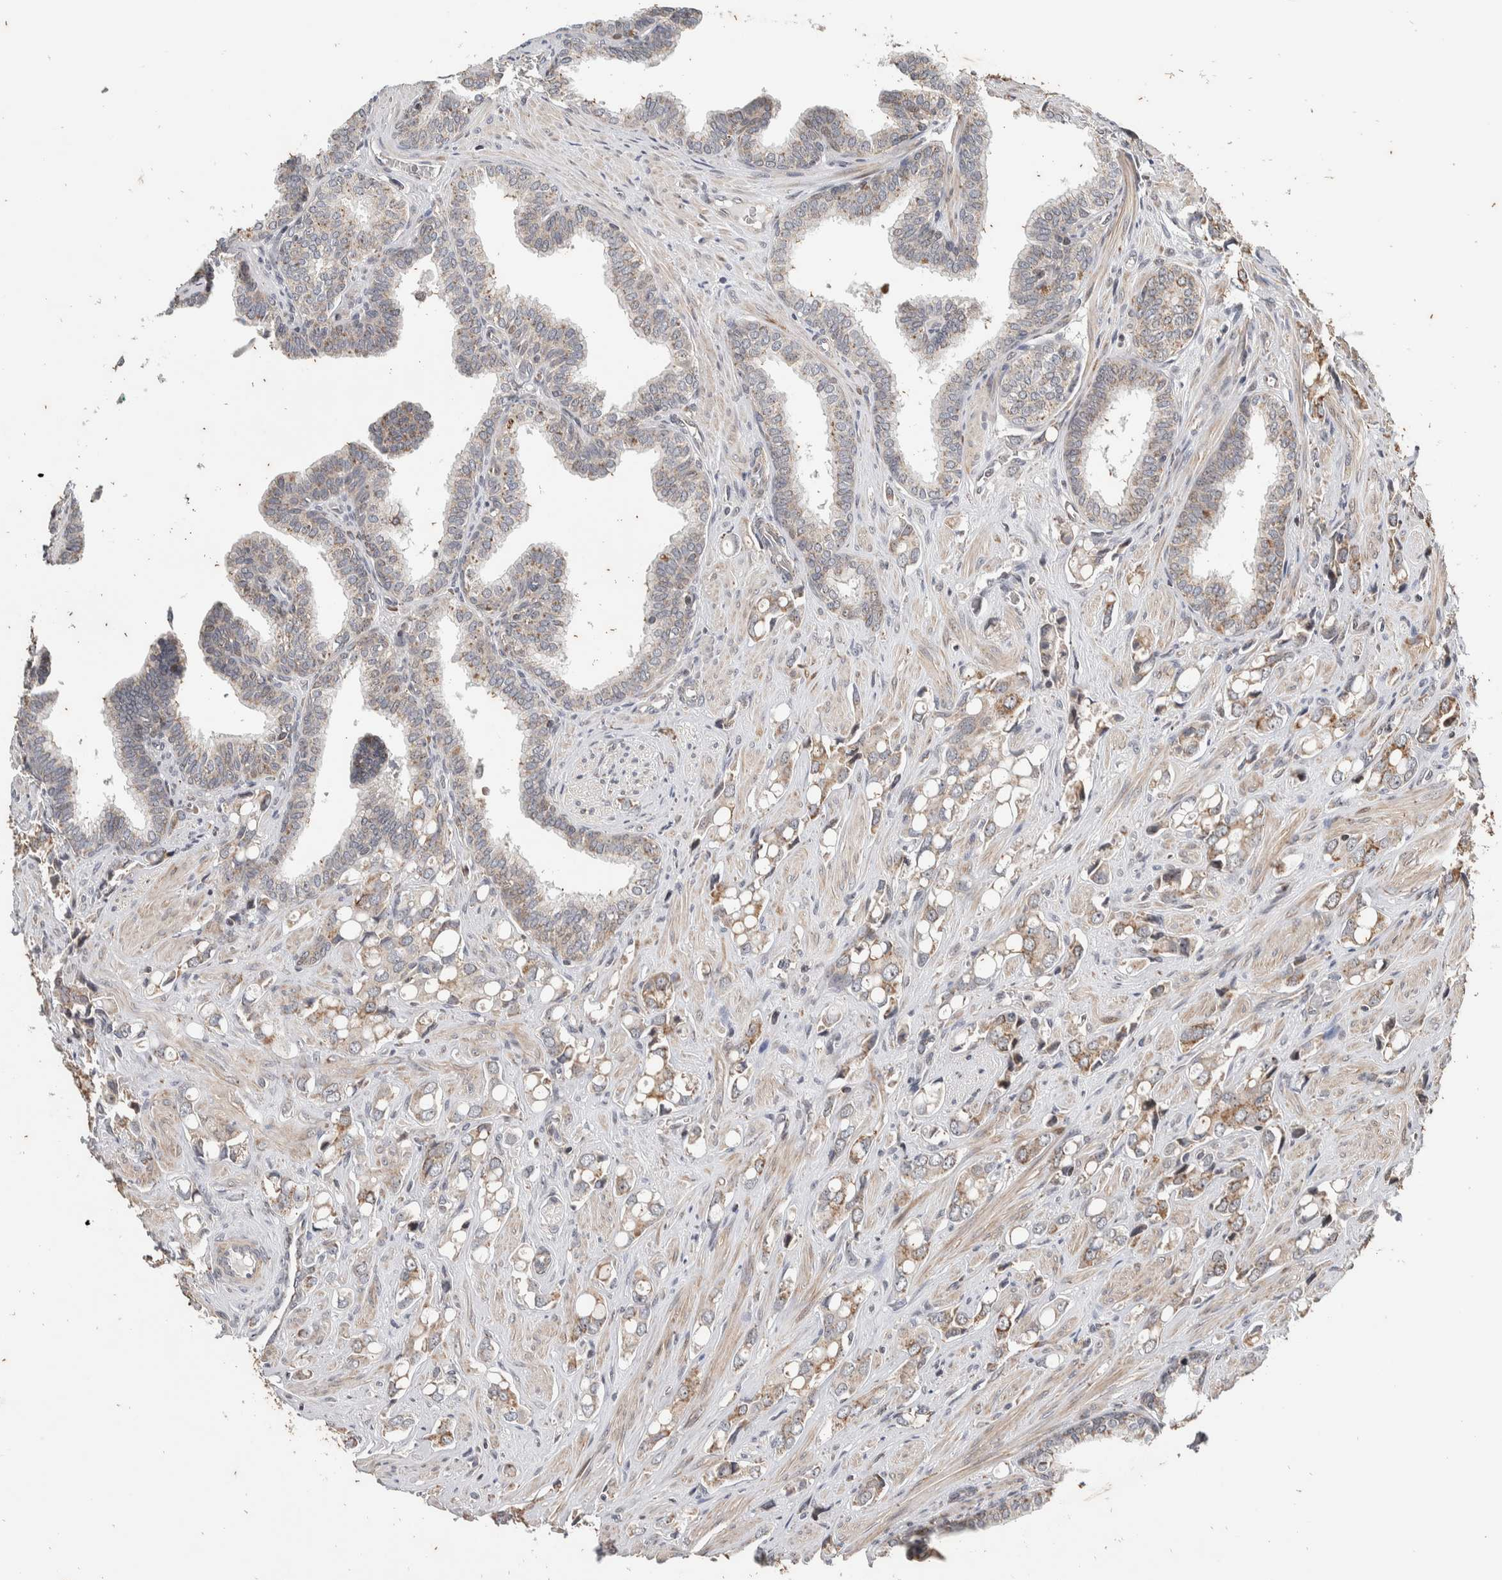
{"staining": {"intensity": "weak", "quantity": ">75%", "location": "cytoplasmic/membranous"}, "tissue": "prostate cancer", "cell_type": "Tumor cells", "image_type": "cancer", "snomed": [{"axis": "morphology", "description": "Adenocarcinoma, High grade"}, {"axis": "topography", "description": "Prostate"}], "caption": "A brown stain highlights weak cytoplasmic/membranous expression of a protein in high-grade adenocarcinoma (prostate) tumor cells.", "gene": "ATXN7L1", "patient": {"sex": "male", "age": 52}}